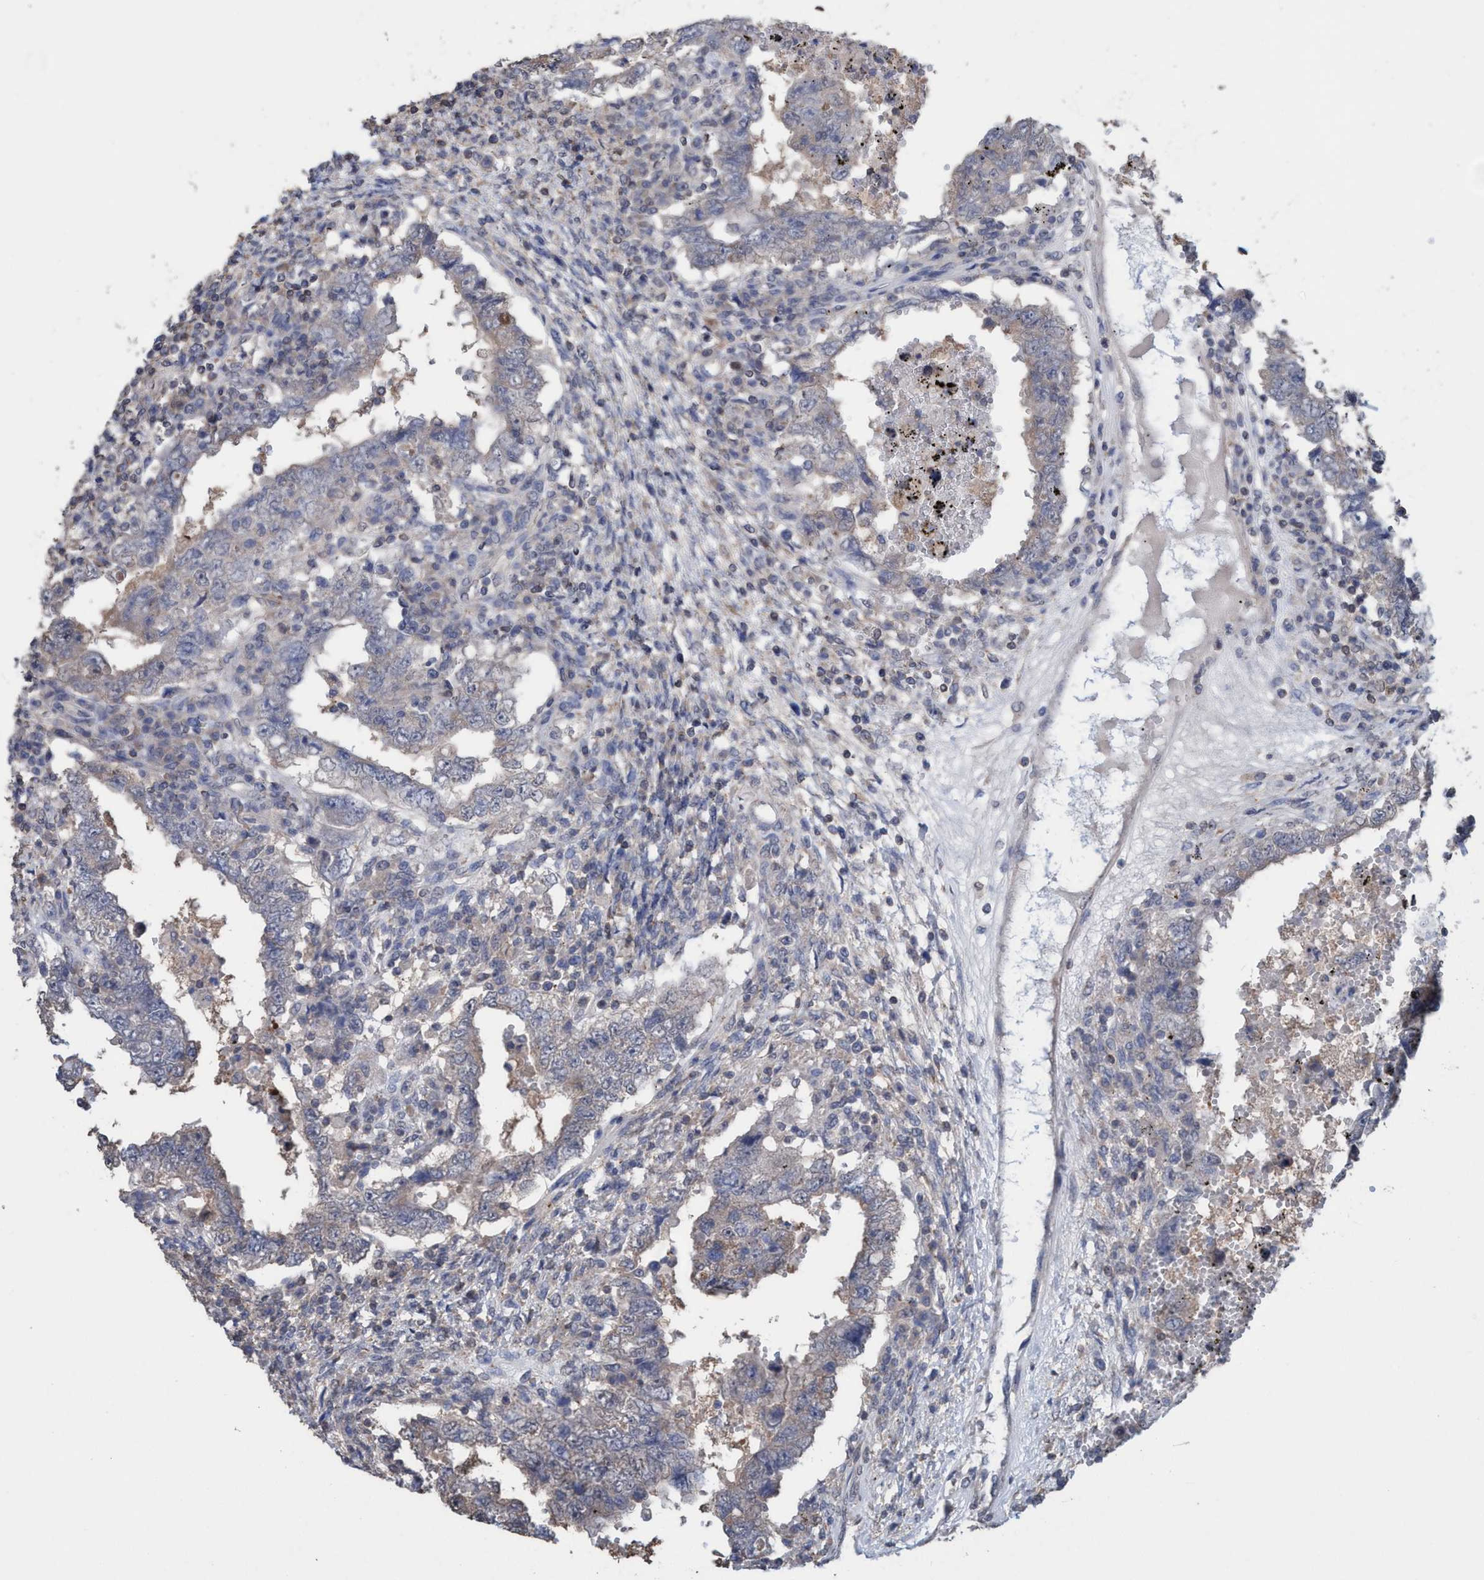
{"staining": {"intensity": "negative", "quantity": "none", "location": "none"}, "tissue": "testis cancer", "cell_type": "Tumor cells", "image_type": "cancer", "snomed": [{"axis": "morphology", "description": "Carcinoma, Embryonal, NOS"}, {"axis": "topography", "description": "Testis"}], "caption": "The histopathology image shows no staining of tumor cells in embryonal carcinoma (testis). (DAB immunohistochemistry visualized using brightfield microscopy, high magnification).", "gene": "GLOD4", "patient": {"sex": "male", "age": 26}}